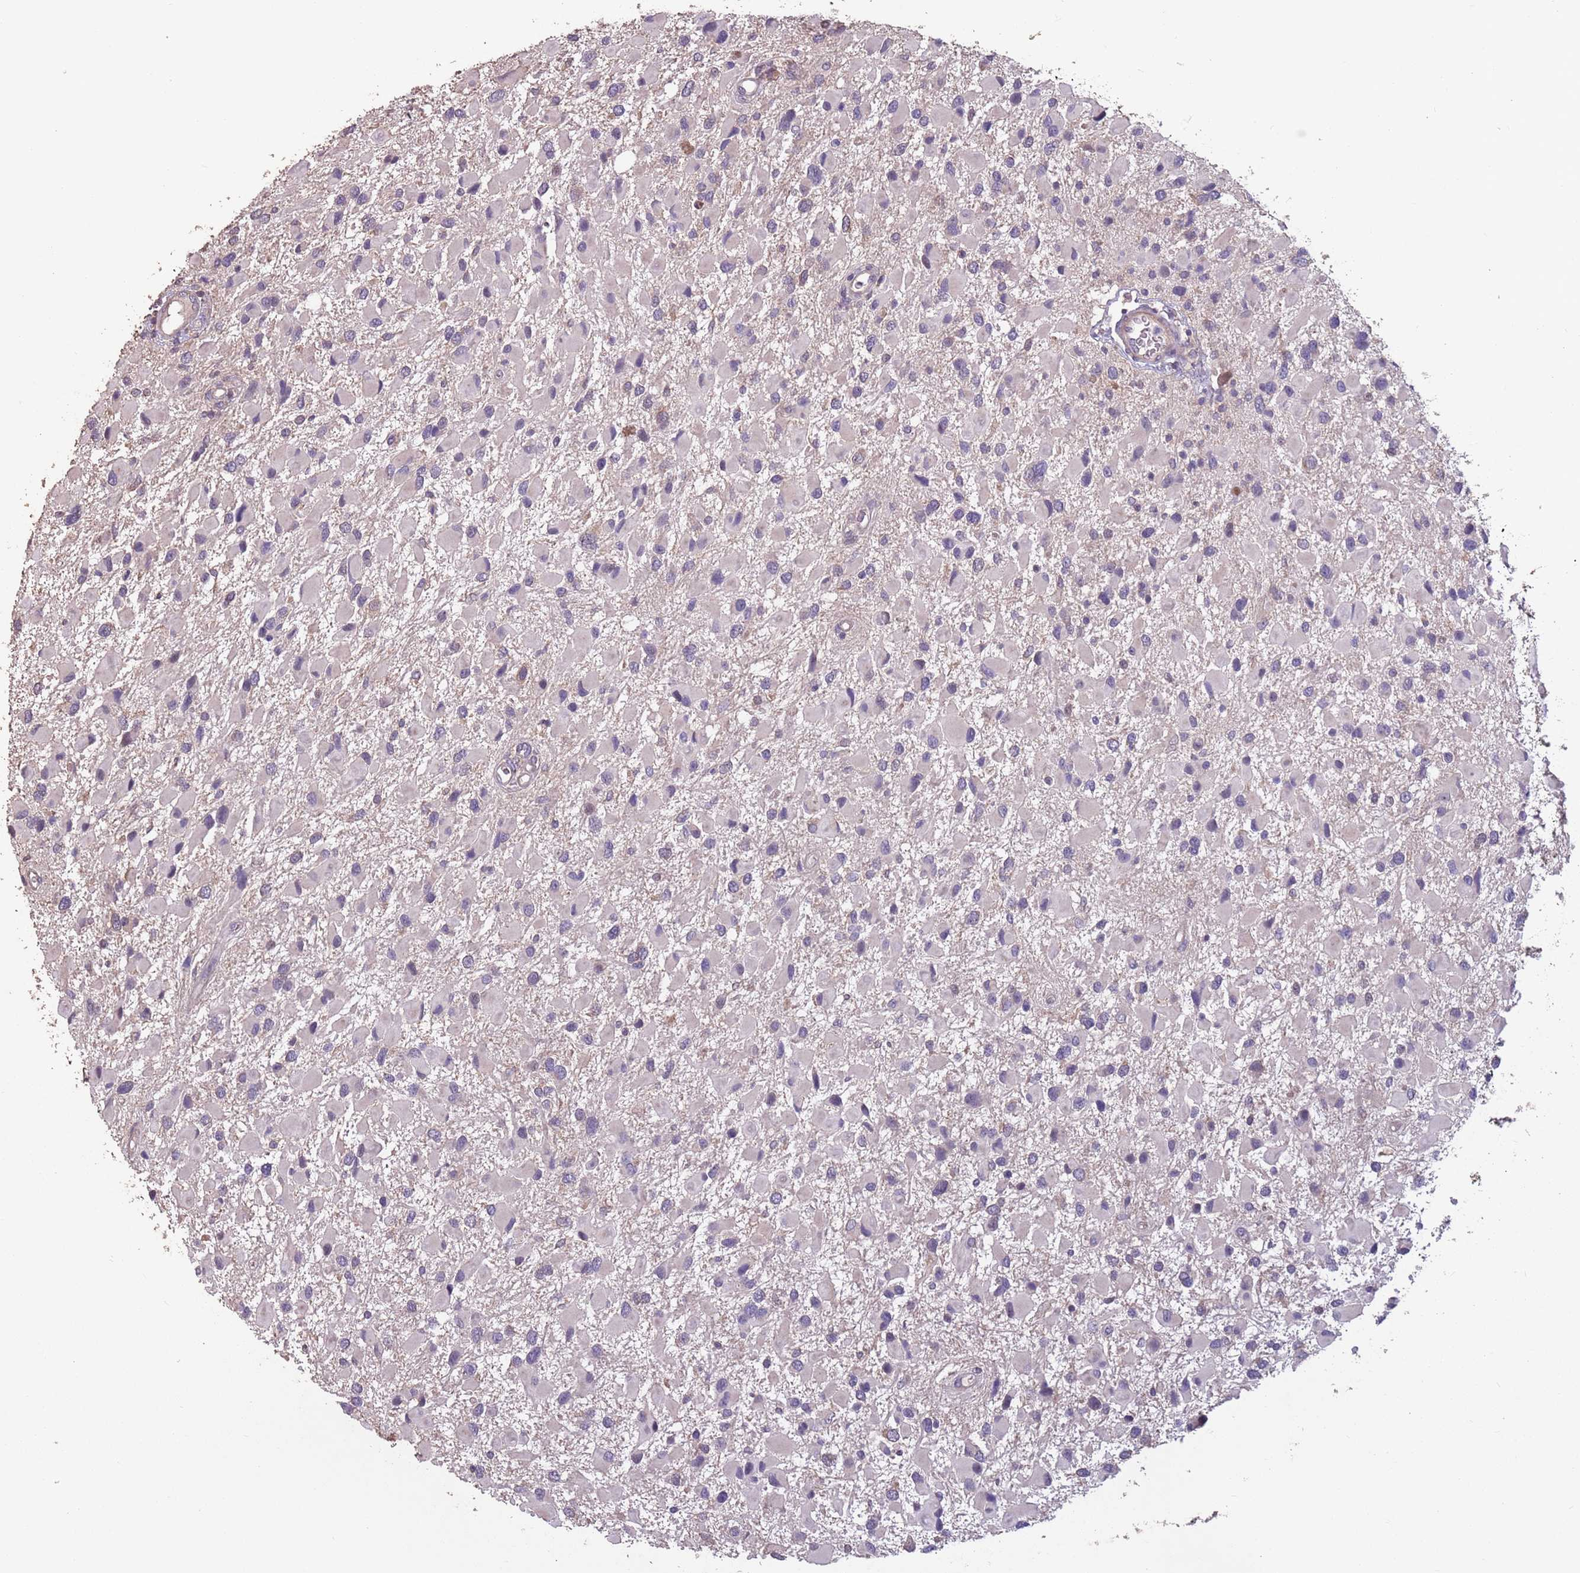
{"staining": {"intensity": "negative", "quantity": "none", "location": "none"}, "tissue": "glioma", "cell_type": "Tumor cells", "image_type": "cancer", "snomed": [{"axis": "morphology", "description": "Glioma, malignant, High grade"}, {"axis": "topography", "description": "Brain"}], "caption": "Immunohistochemical staining of human glioma reveals no significant staining in tumor cells.", "gene": "MBD3L1", "patient": {"sex": "male", "age": 53}}